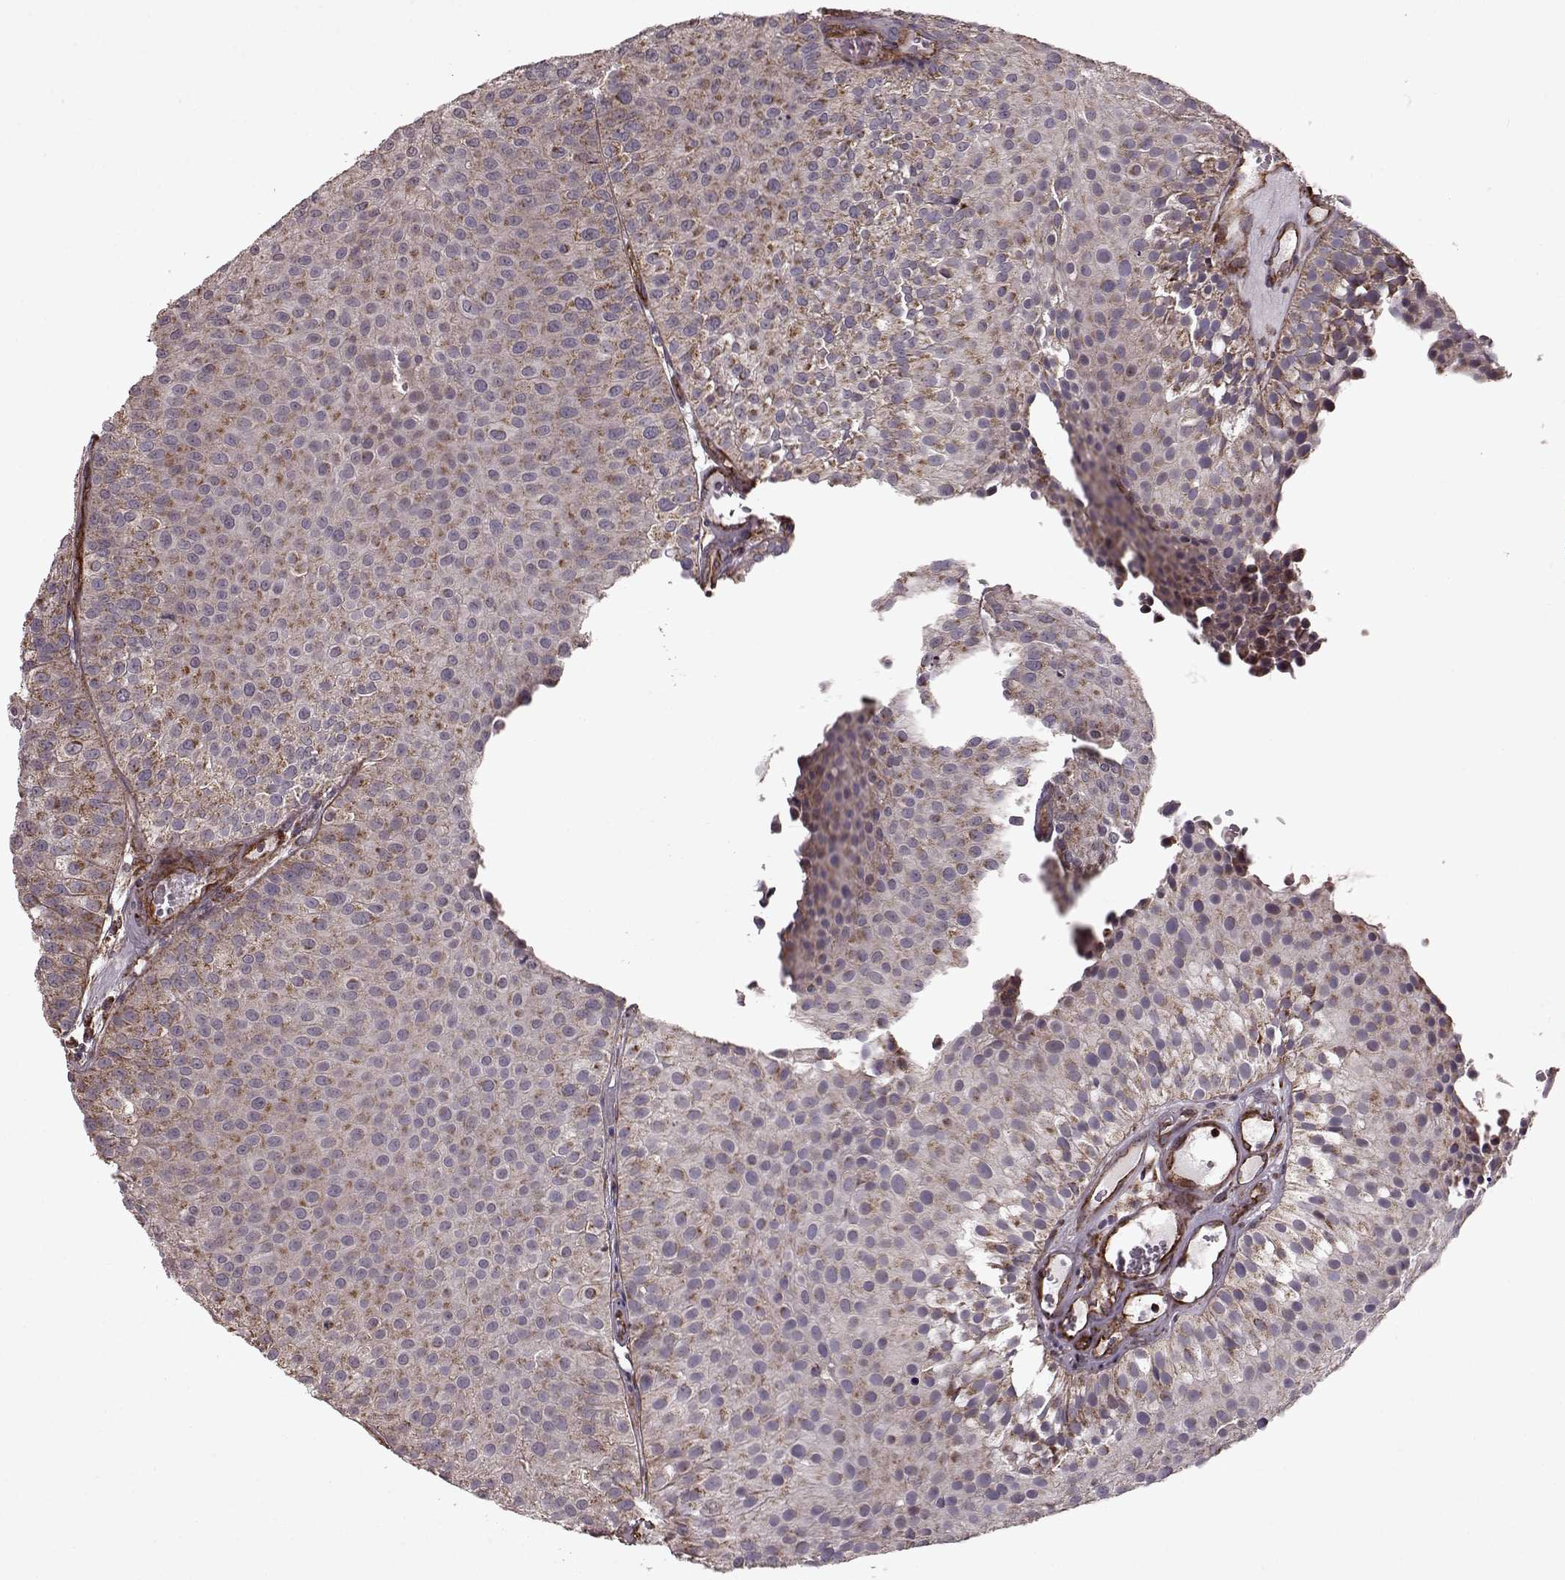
{"staining": {"intensity": "weak", "quantity": "<25%", "location": "cytoplasmic/membranous"}, "tissue": "urothelial cancer", "cell_type": "Tumor cells", "image_type": "cancer", "snomed": [{"axis": "morphology", "description": "Urothelial carcinoma, Low grade"}, {"axis": "topography", "description": "Urinary bladder"}], "caption": "This photomicrograph is of urothelial cancer stained with immunohistochemistry (IHC) to label a protein in brown with the nuclei are counter-stained blue. There is no expression in tumor cells.", "gene": "FXN", "patient": {"sex": "female", "age": 87}}